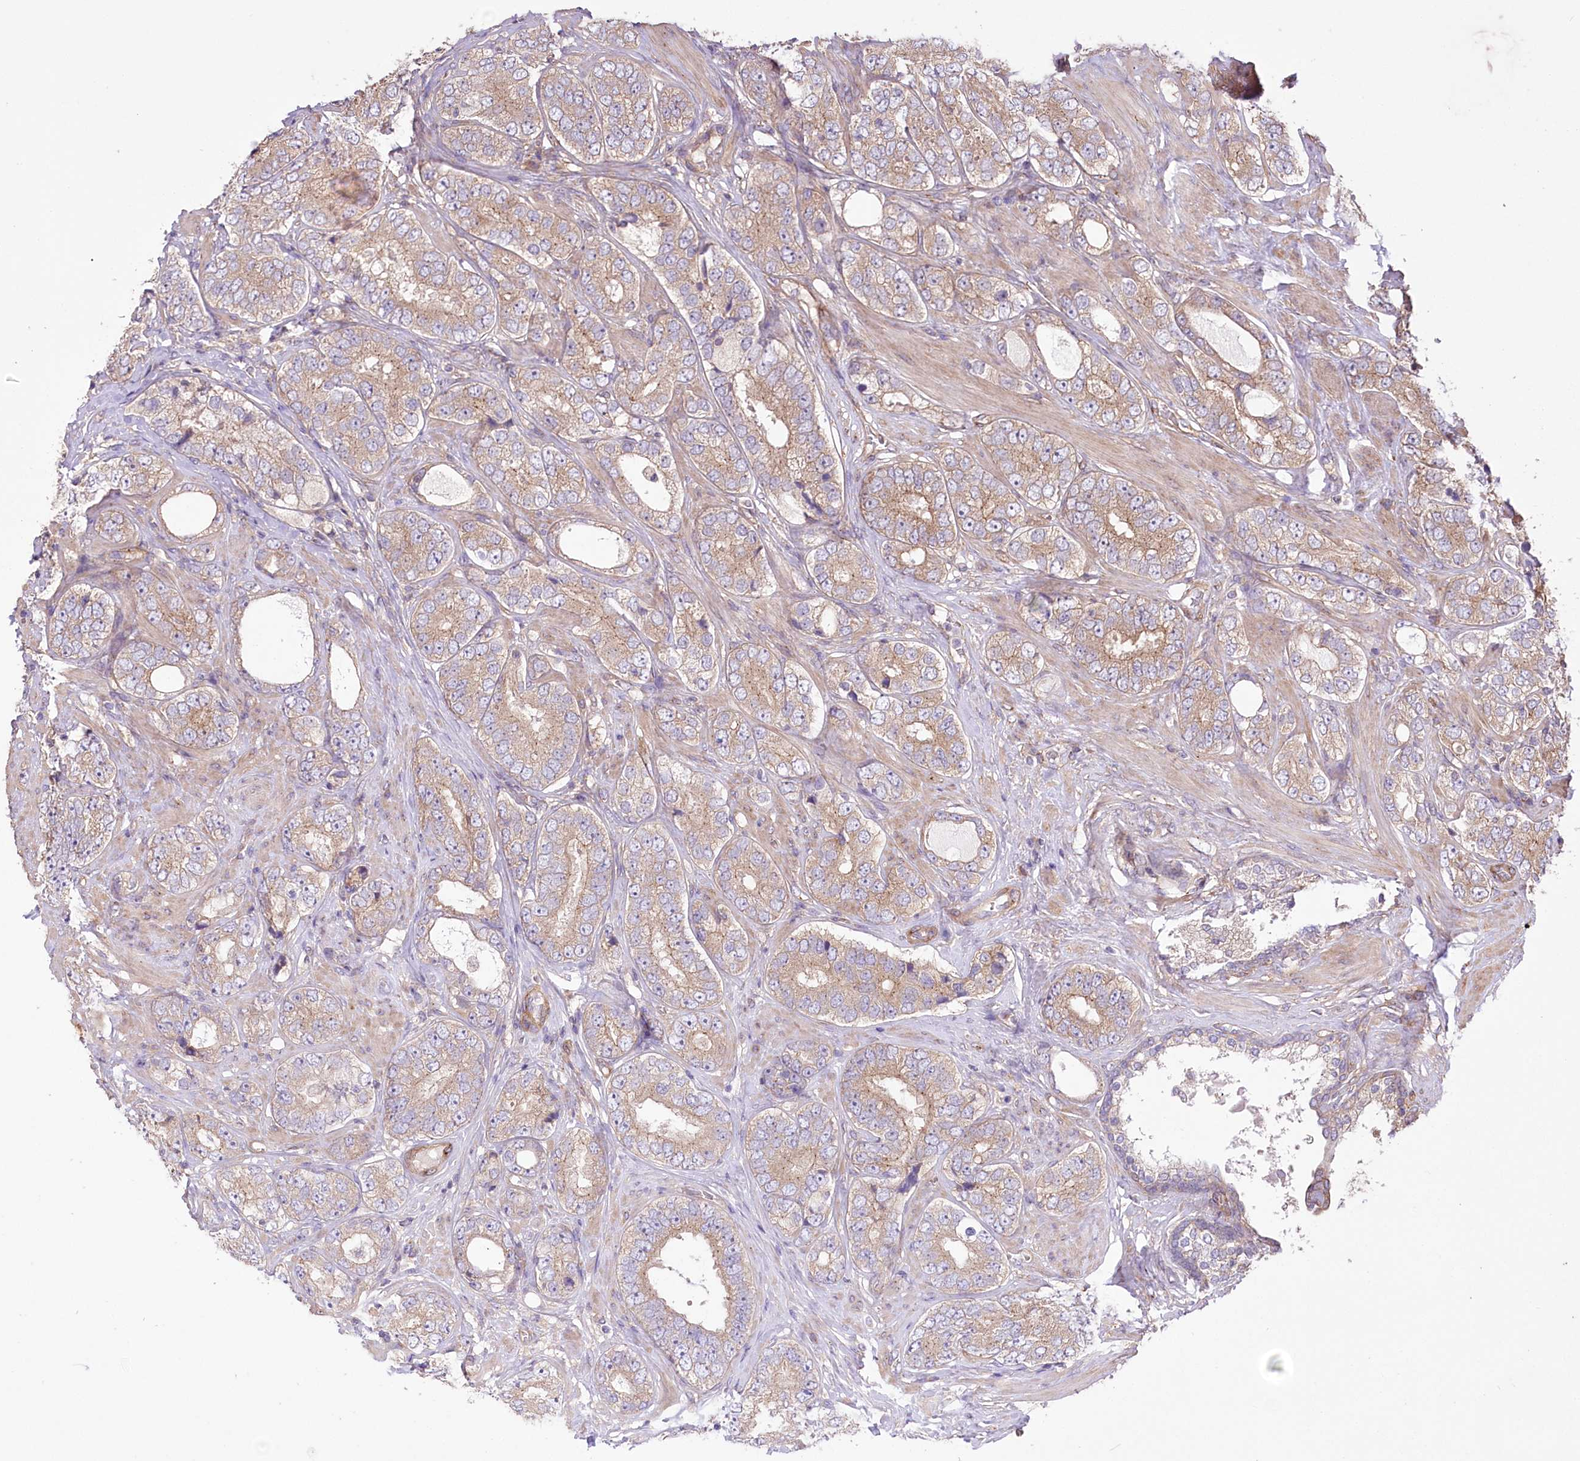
{"staining": {"intensity": "weak", "quantity": ">75%", "location": "cytoplasmic/membranous"}, "tissue": "prostate cancer", "cell_type": "Tumor cells", "image_type": "cancer", "snomed": [{"axis": "morphology", "description": "Adenocarcinoma, High grade"}, {"axis": "topography", "description": "Prostate"}], "caption": "Immunohistochemical staining of prostate cancer (adenocarcinoma (high-grade)) displays low levels of weak cytoplasmic/membranous protein positivity in about >75% of tumor cells.", "gene": "PRSS53", "patient": {"sex": "male", "age": 56}}